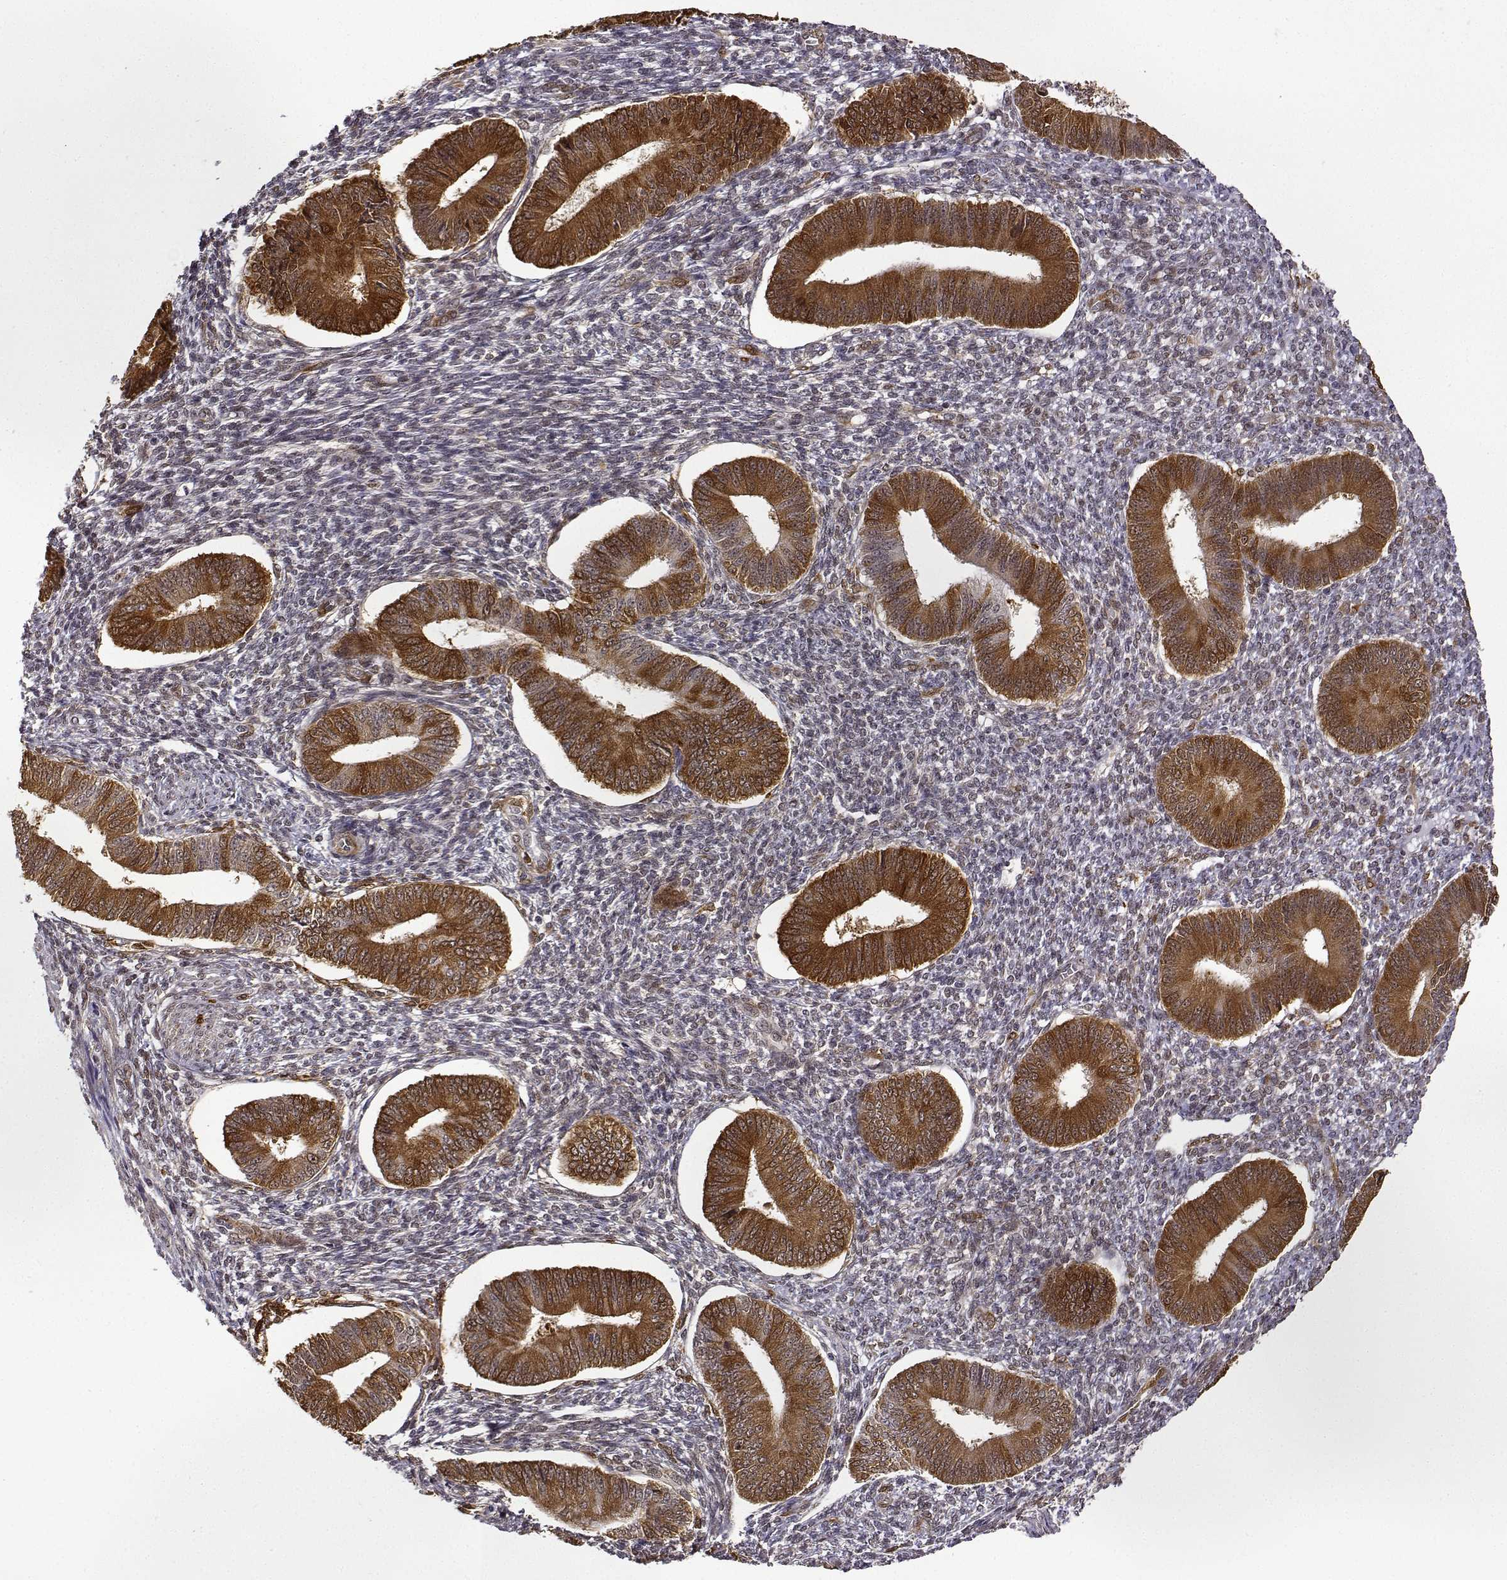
{"staining": {"intensity": "moderate", "quantity": "25%-75%", "location": "cytoplasmic/membranous,nuclear"}, "tissue": "endometrium", "cell_type": "Cells in endometrial stroma", "image_type": "normal", "snomed": [{"axis": "morphology", "description": "Normal tissue, NOS"}, {"axis": "topography", "description": "Endometrium"}], "caption": "This micrograph reveals benign endometrium stained with immunohistochemistry (IHC) to label a protein in brown. The cytoplasmic/membranous,nuclear of cells in endometrial stroma show moderate positivity for the protein. Nuclei are counter-stained blue.", "gene": "PHGDH", "patient": {"sex": "female", "age": 42}}